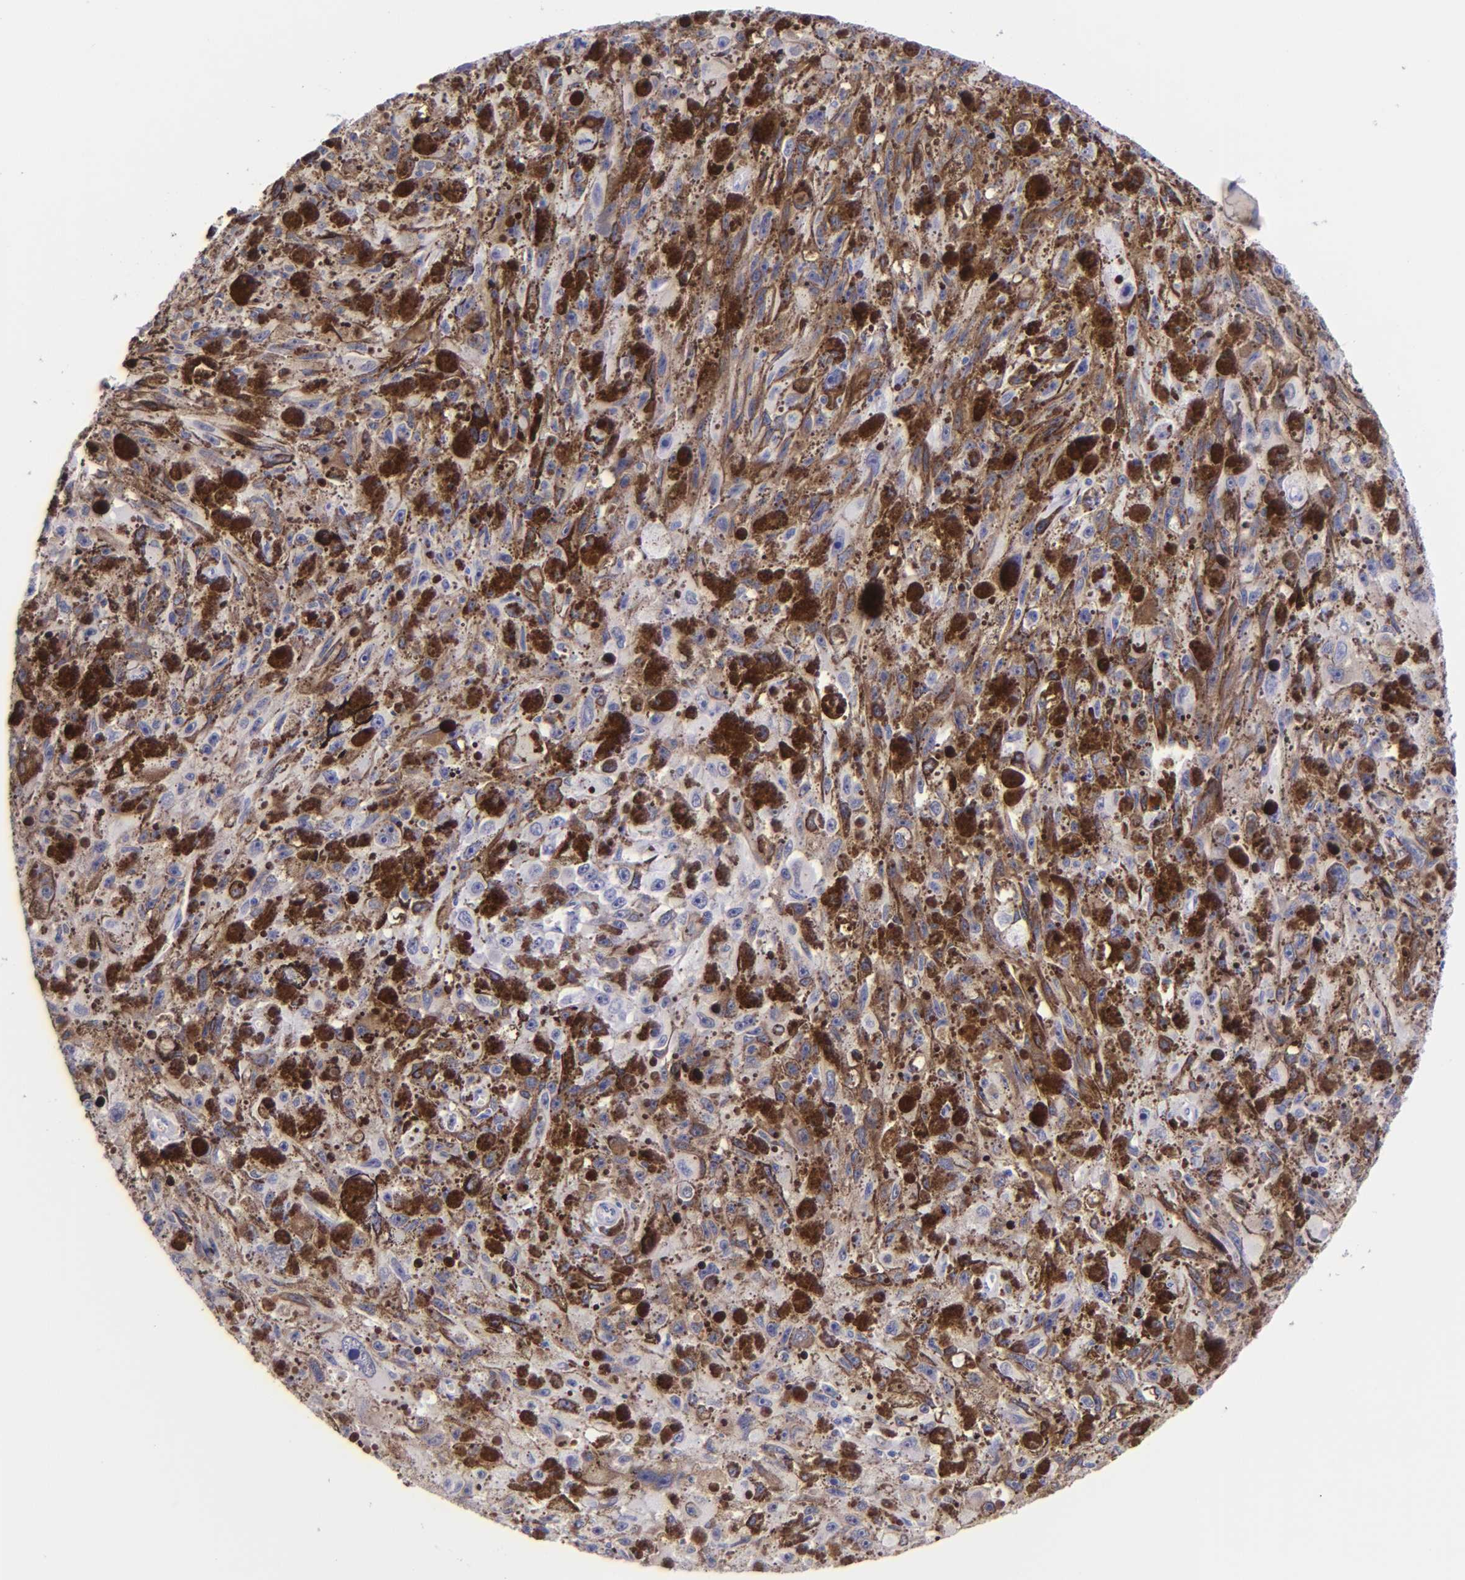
{"staining": {"intensity": "negative", "quantity": "none", "location": "none"}, "tissue": "melanoma", "cell_type": "Tumor cells", "image_type": "cancer", "snomed": [{"axis": "morphology", "description": "Malignant melanoma, NOS"}, {"axis": "topography", "description": "Skin"}], "caption": "There is no significant staining in tumor cells of malignant melanoma.", "gene": "KNG1", "patient": {"sex": "female", "age": 104}}